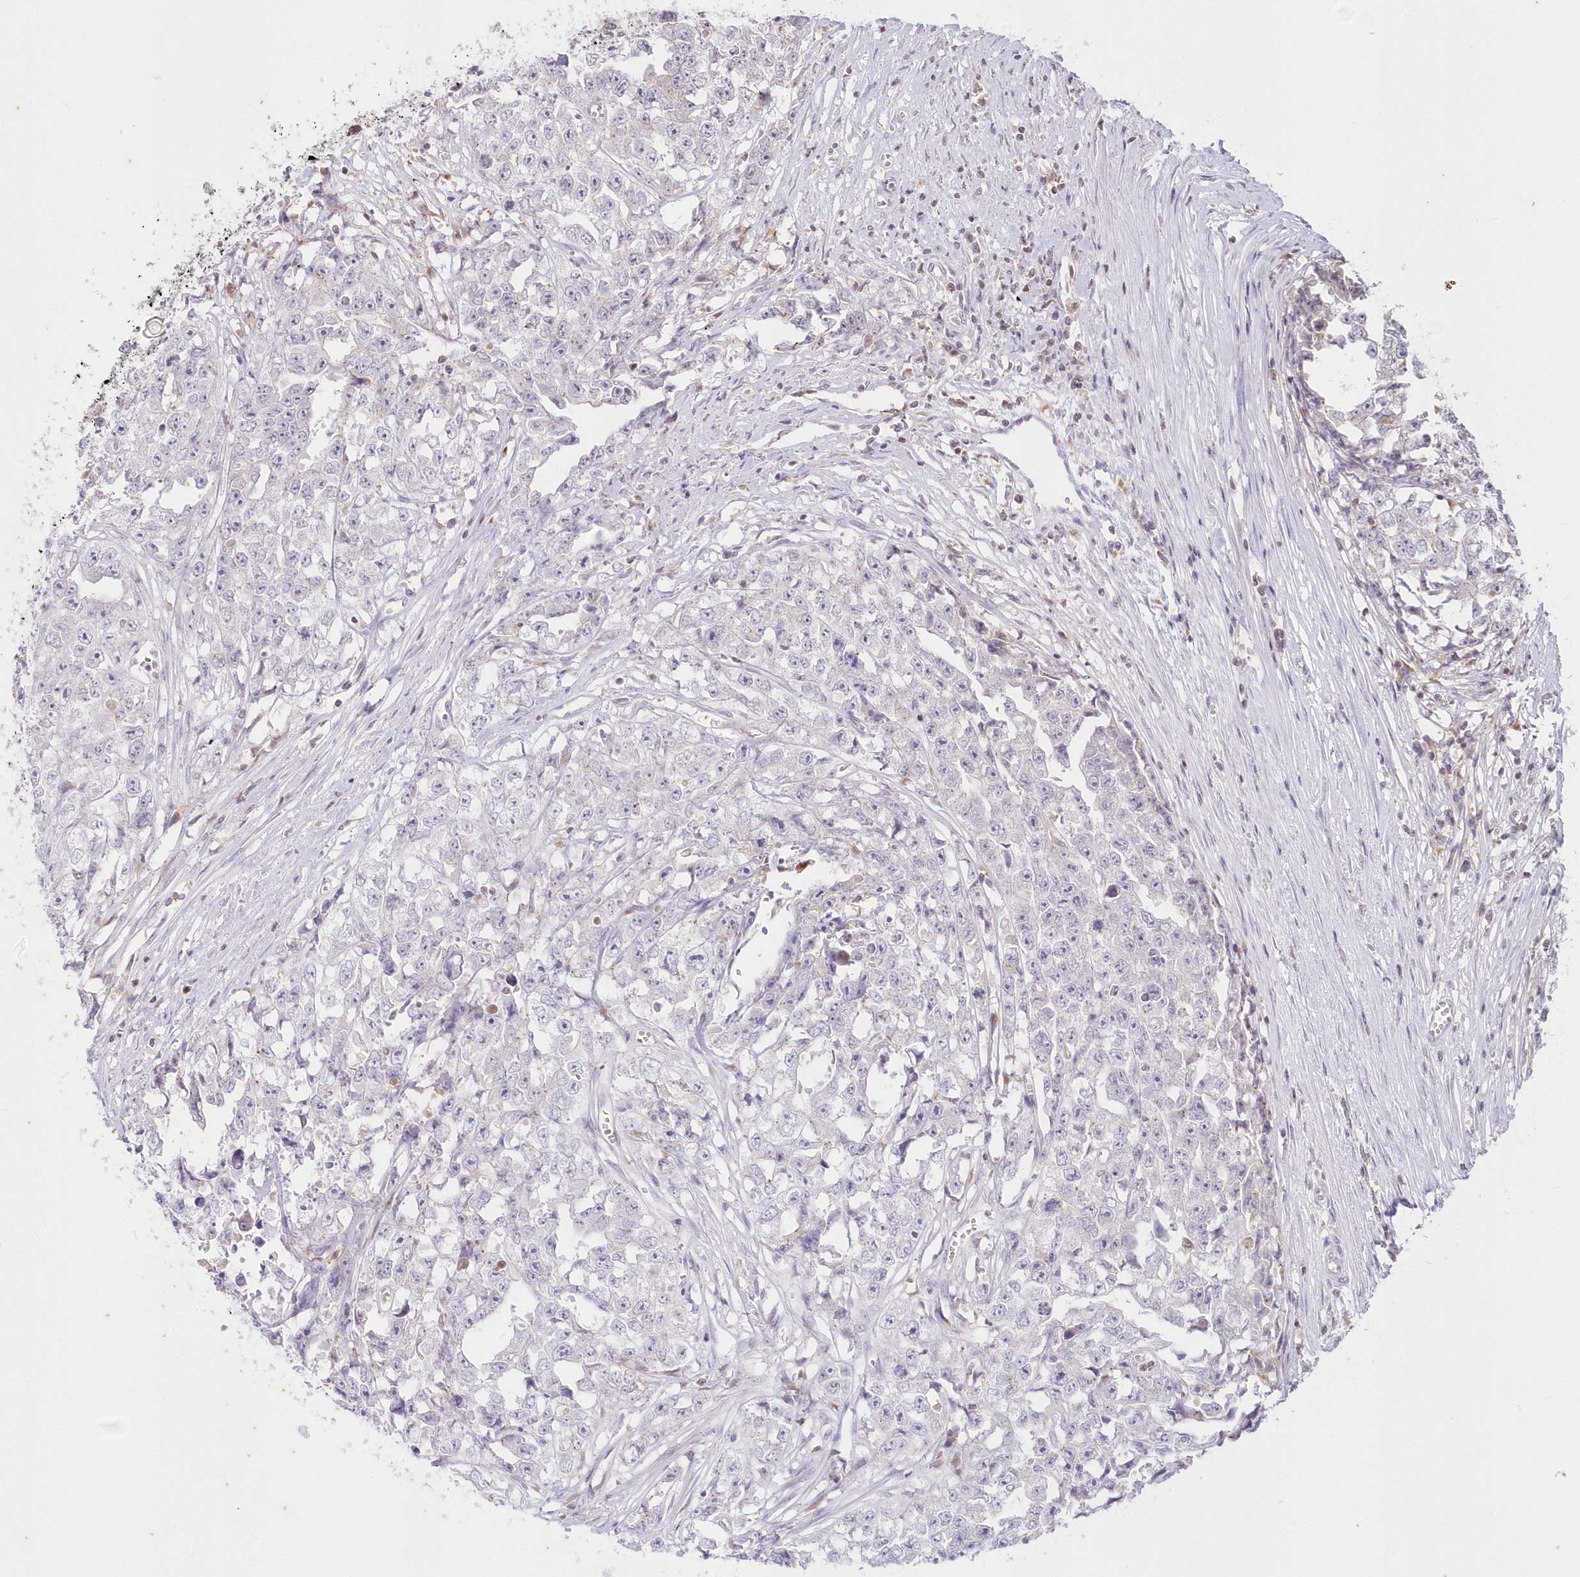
{"staining": {"intensity": "negative", "quantity": "none", "location": "none"}, "tissue": "testis cancer", "cell_type": "Tumor cells", "image_type": "cancer", "snomed": [{"axis": "morphology", "description": "Seminoma, NOS"}, {"axis": "morphology", "description": "Carcinoma, Embryonal, NOS"}, {"axis": "topography", "description": "Testis"}], "caption": "A micrograph of human testis cancer (embryonal carcinoma) is negative for staining in tumor cells.", "gene": "MTMR3", "patient": {"sex": "male", "age": 43}}